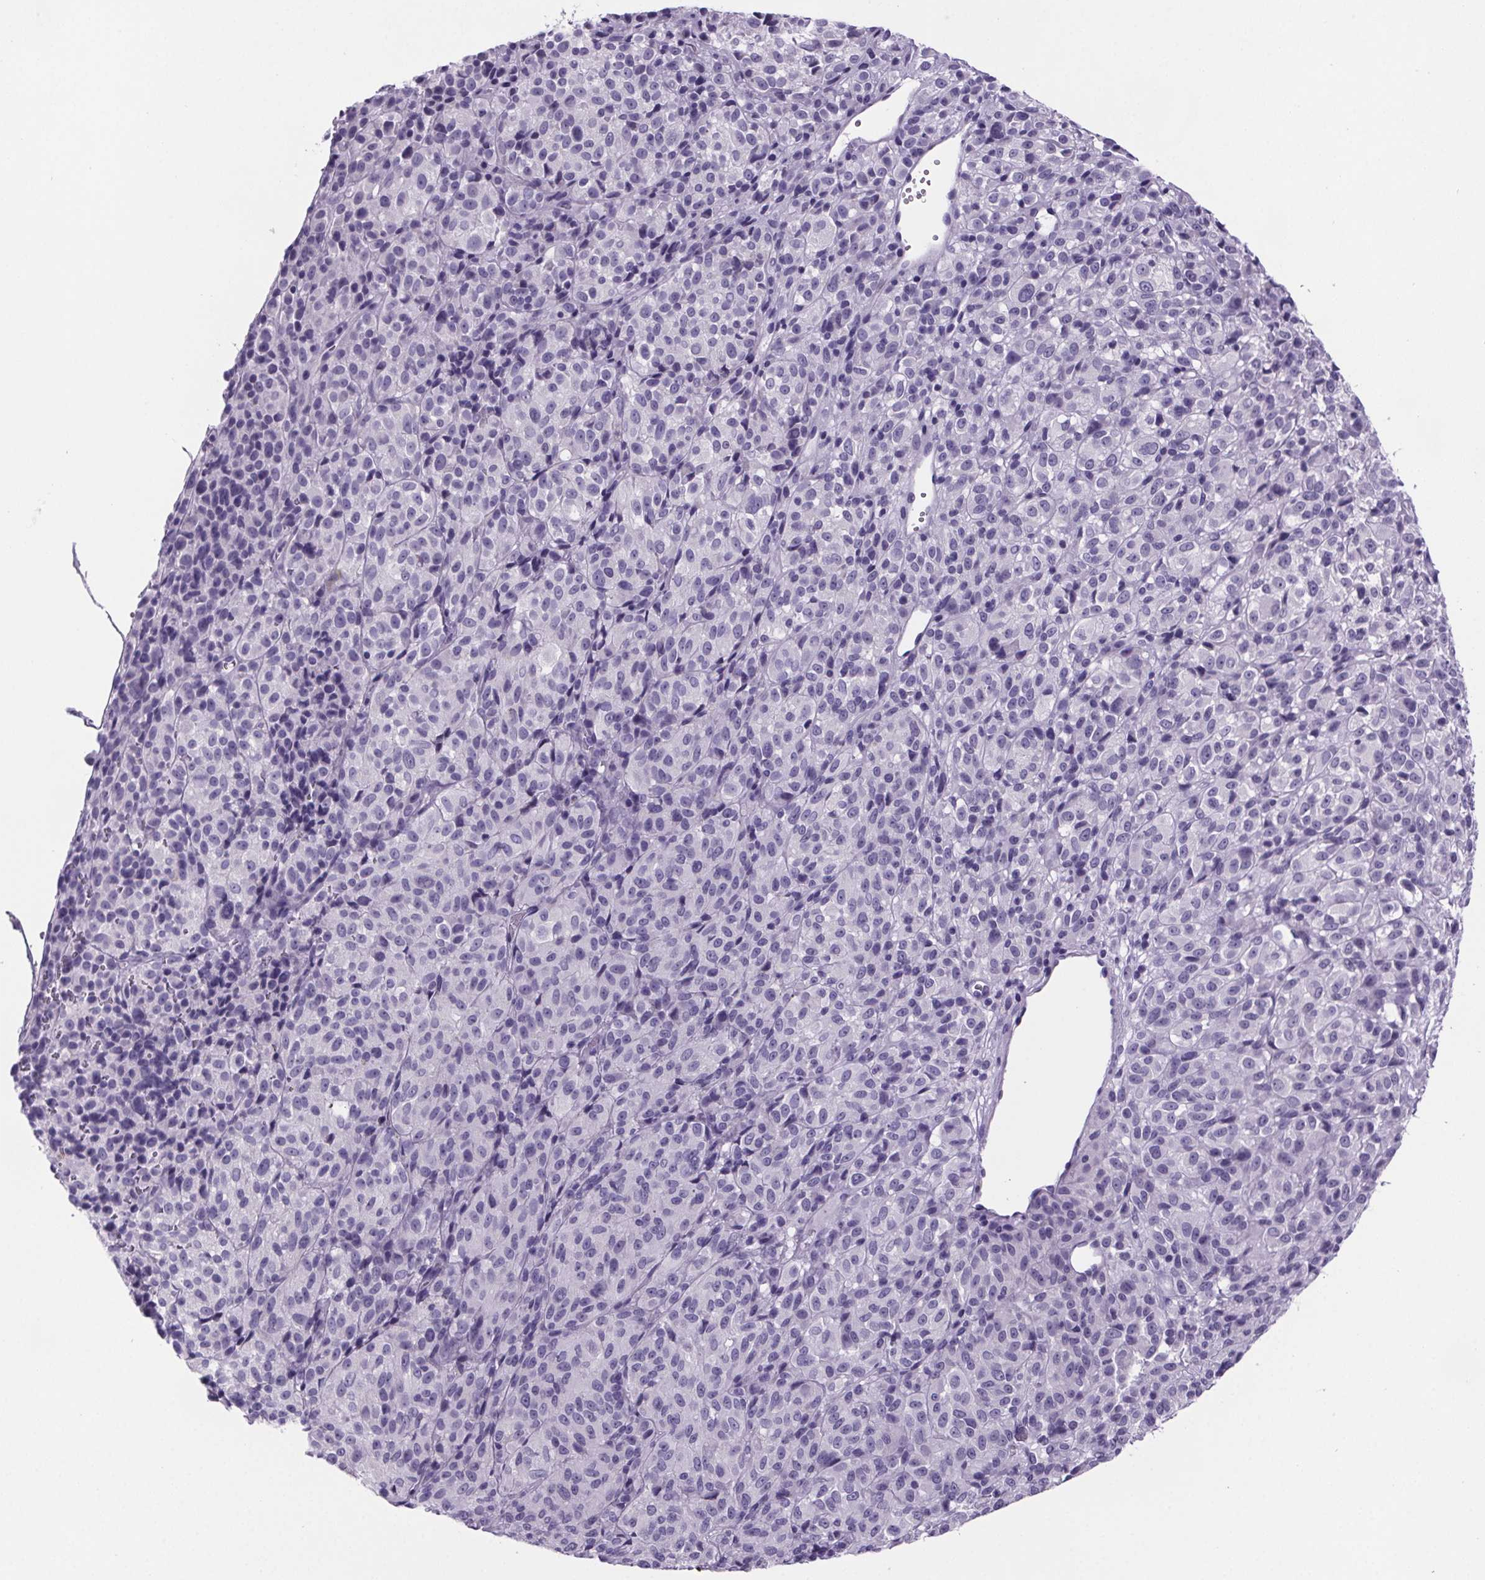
{"staining": {"intensity": "negative", "quantity": "none", "location": "none"}, "tissue": "melanoma", "cell_type": "Tumor cells", "image_type": "cancer", "snomed": [{"axis": "morphology", "description": "Malignant melanoma, Metastatic site"}, {"axis": "topography", "description": "Brain"}], "caption": "Immunohistochemical staining of malignant melanoma (metastatic site) demonstrates no significant positivity in tumor cells.", "gene": "CUBN", "patient": {"sex": "female", "age": 56}}